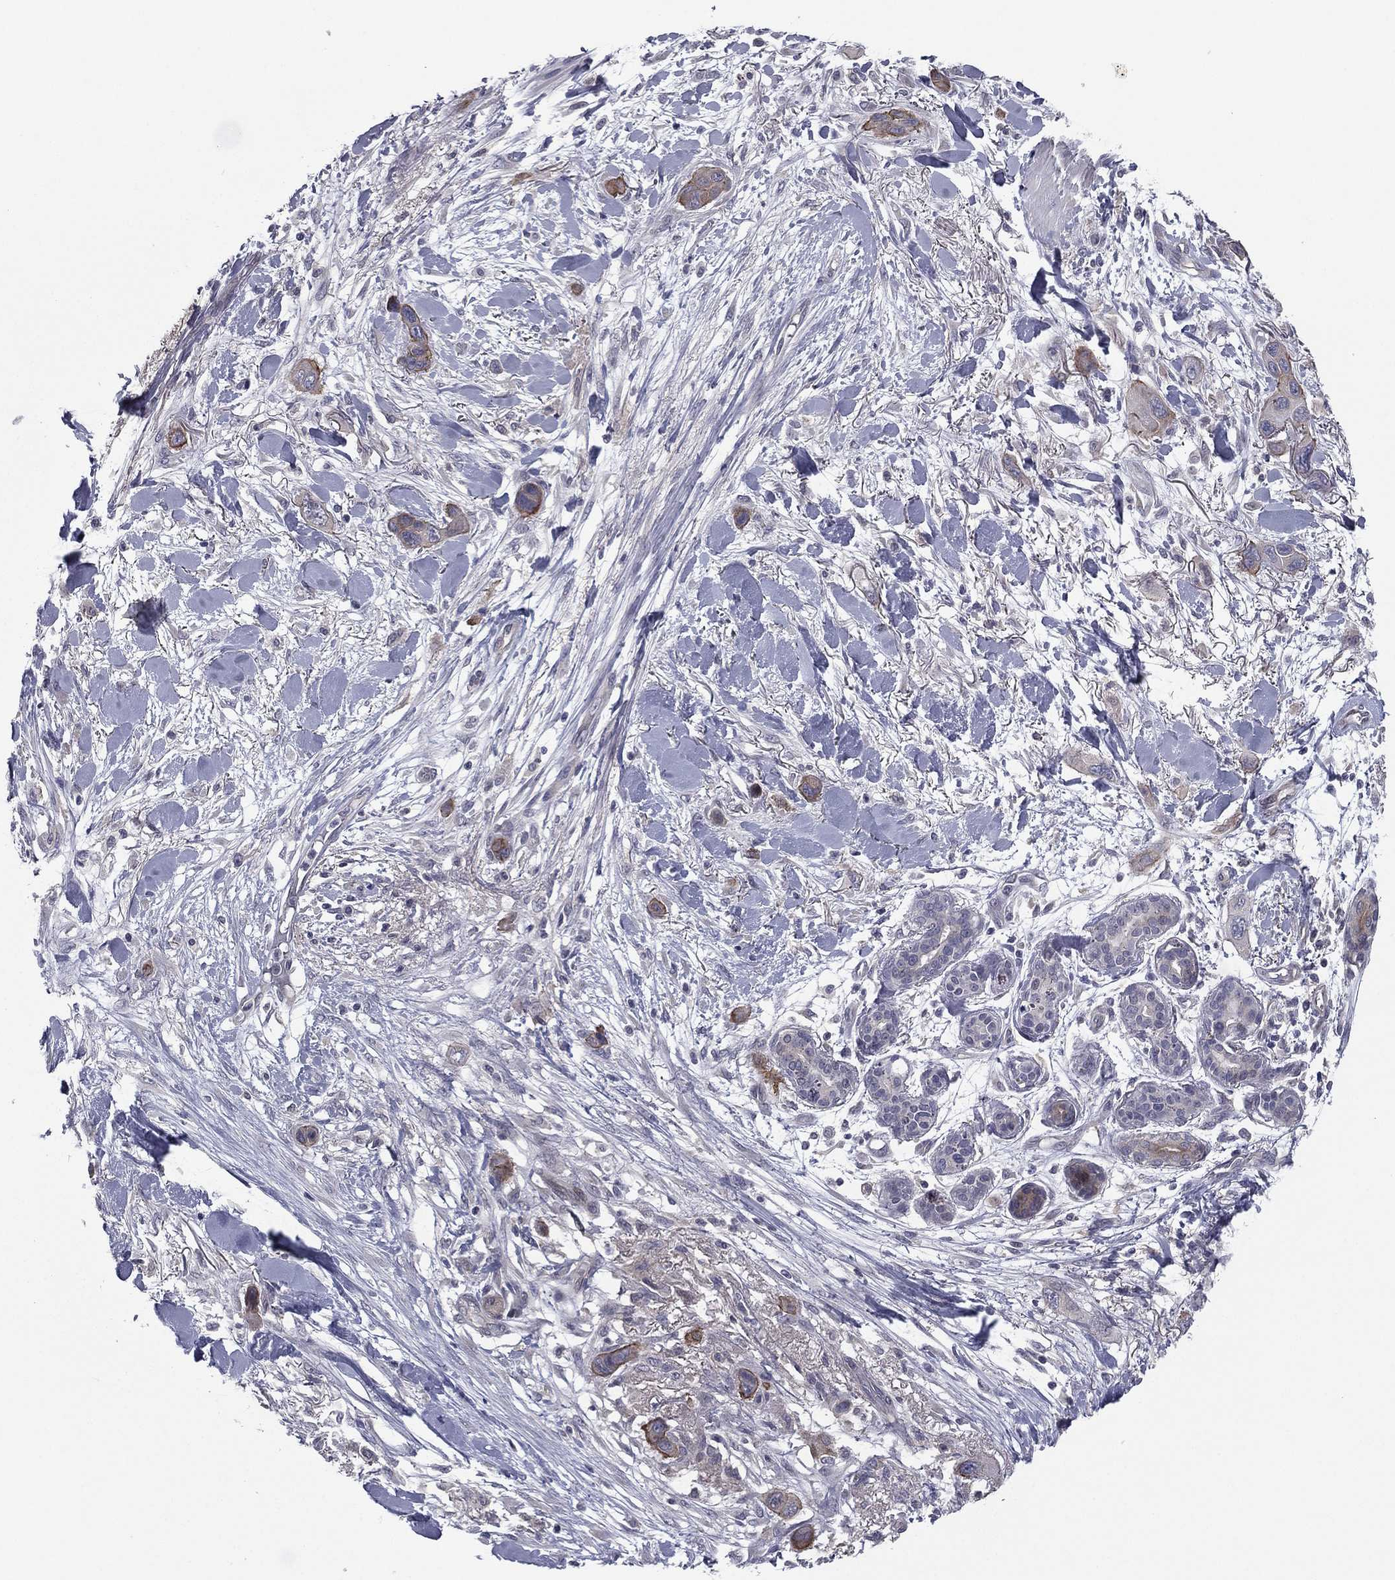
{"staining": {"intensity": "weak", "quantity": "25%-75%", "location": "cytoplasmic/membranous"}, "tissue": "skin cancer", "cell_type": "Tumor cells", "image_type": "cancer", "snomed": [{"axis": "morphology", "description": "Squamous cell carcinoma, NOS"}, {"axis": "topography", "description": "Skin"}], "caption": "About 25%-75% of tumor cells in skin cancer (squamous cell carcinoma) reveal weak cytoplasmic/membranous protein positivity as visualized by brown immunohistochemical staining.", "gene": "ACTRT2", "patient": {"sex": "male", "age": 79}}